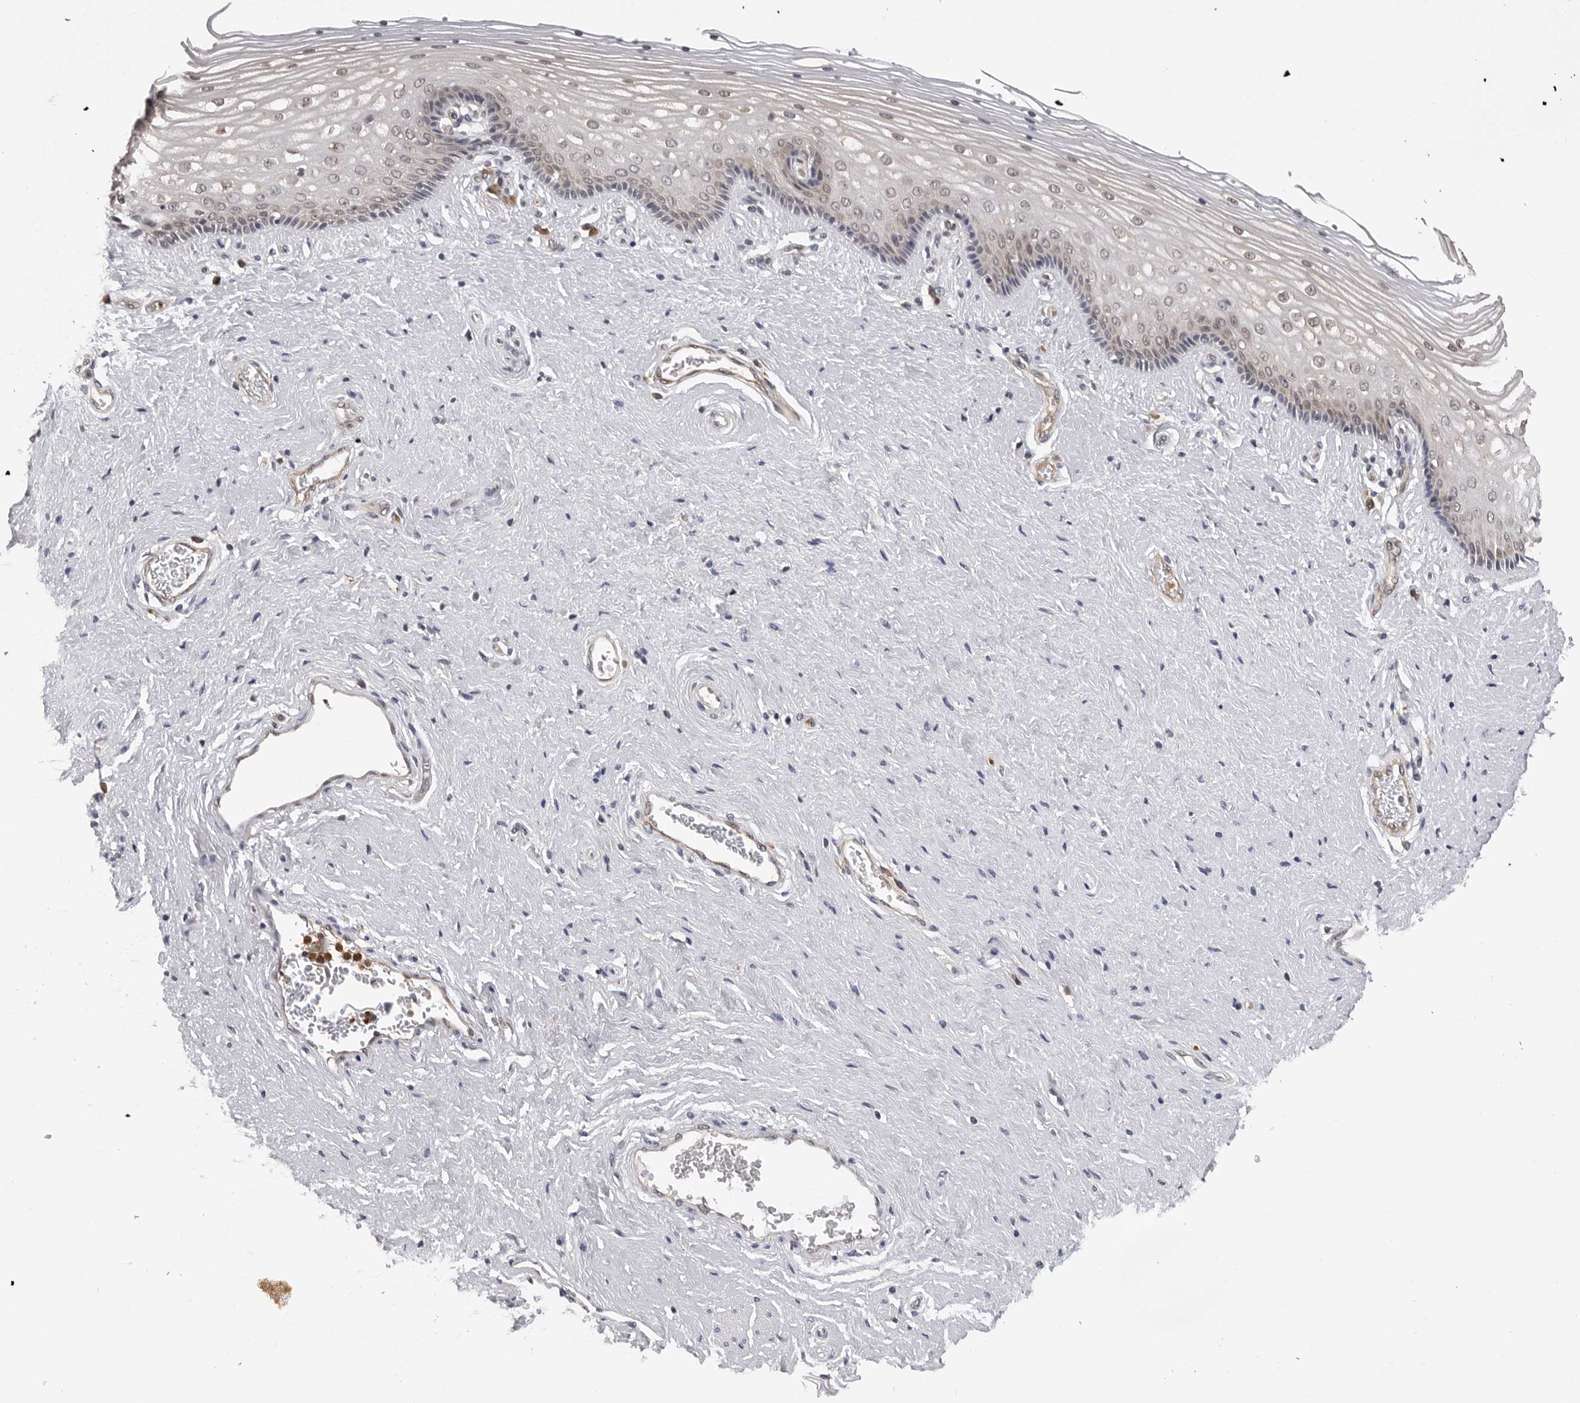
{"staining": {"intensity": "weak", "quantity": "25%-75%", "location": "nuclear"}, "tissue": "vagina", "cell_type": "Squamous epithelial cells", "image_type": "normal", "snomed": [{"axis": "morphology", "description": "Normal tissue, NOS"}, {"axis": "topography", "description": "Vagina"}], "caption": "IHC staining of unremarkable vagina, which displays low levels of weak nuclear expression in about 25%-75% of squamous epithelial cells indicating weak nuclear protein staining. The staining was performed using DAB (brown) for protein detection and nuclei were counterstained in hematoxylin (blue).", "gene": "TRMT13", "patient": {"sex": "female", "age": 46}}